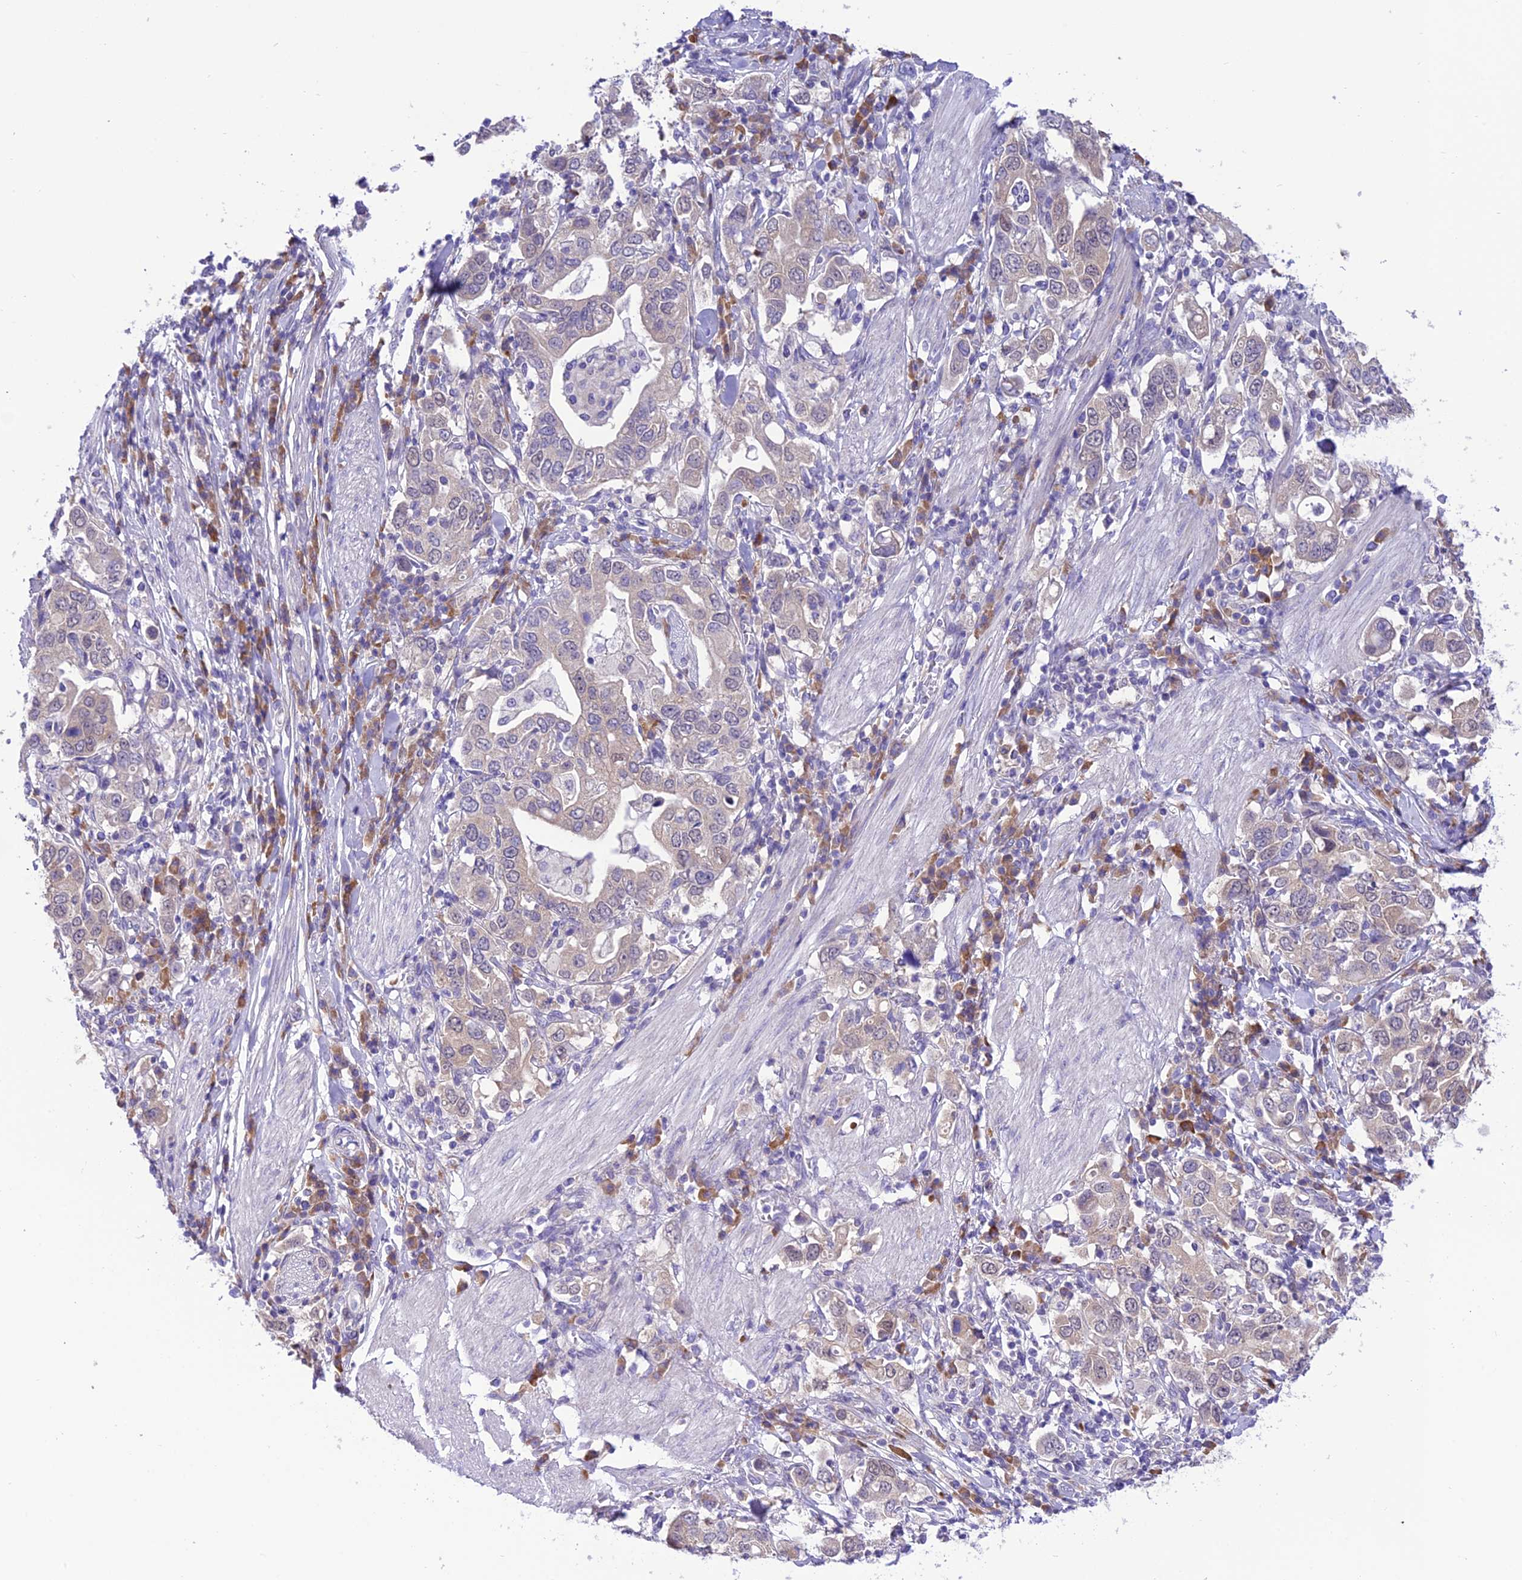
{"staining": {"intensity": "negative", "quantity": "none", "location": "none"}, "tissue": "stomach cancer", "cell_type": "Tumor cells", "image_type": "cancer", "snomed": [{"axis": "morphology", "description": "Adenocarcinoma, NOS"}, {"axis": "topography", "description": "Stomach, upper"}], "caption": "The image displays no staining of tumor cells in adenocarcinoma (stomach). (DAB IHC with hematoxylin counter stain).", "gene": "RNF126", "patient": {"sex": "male", "age": 62}}